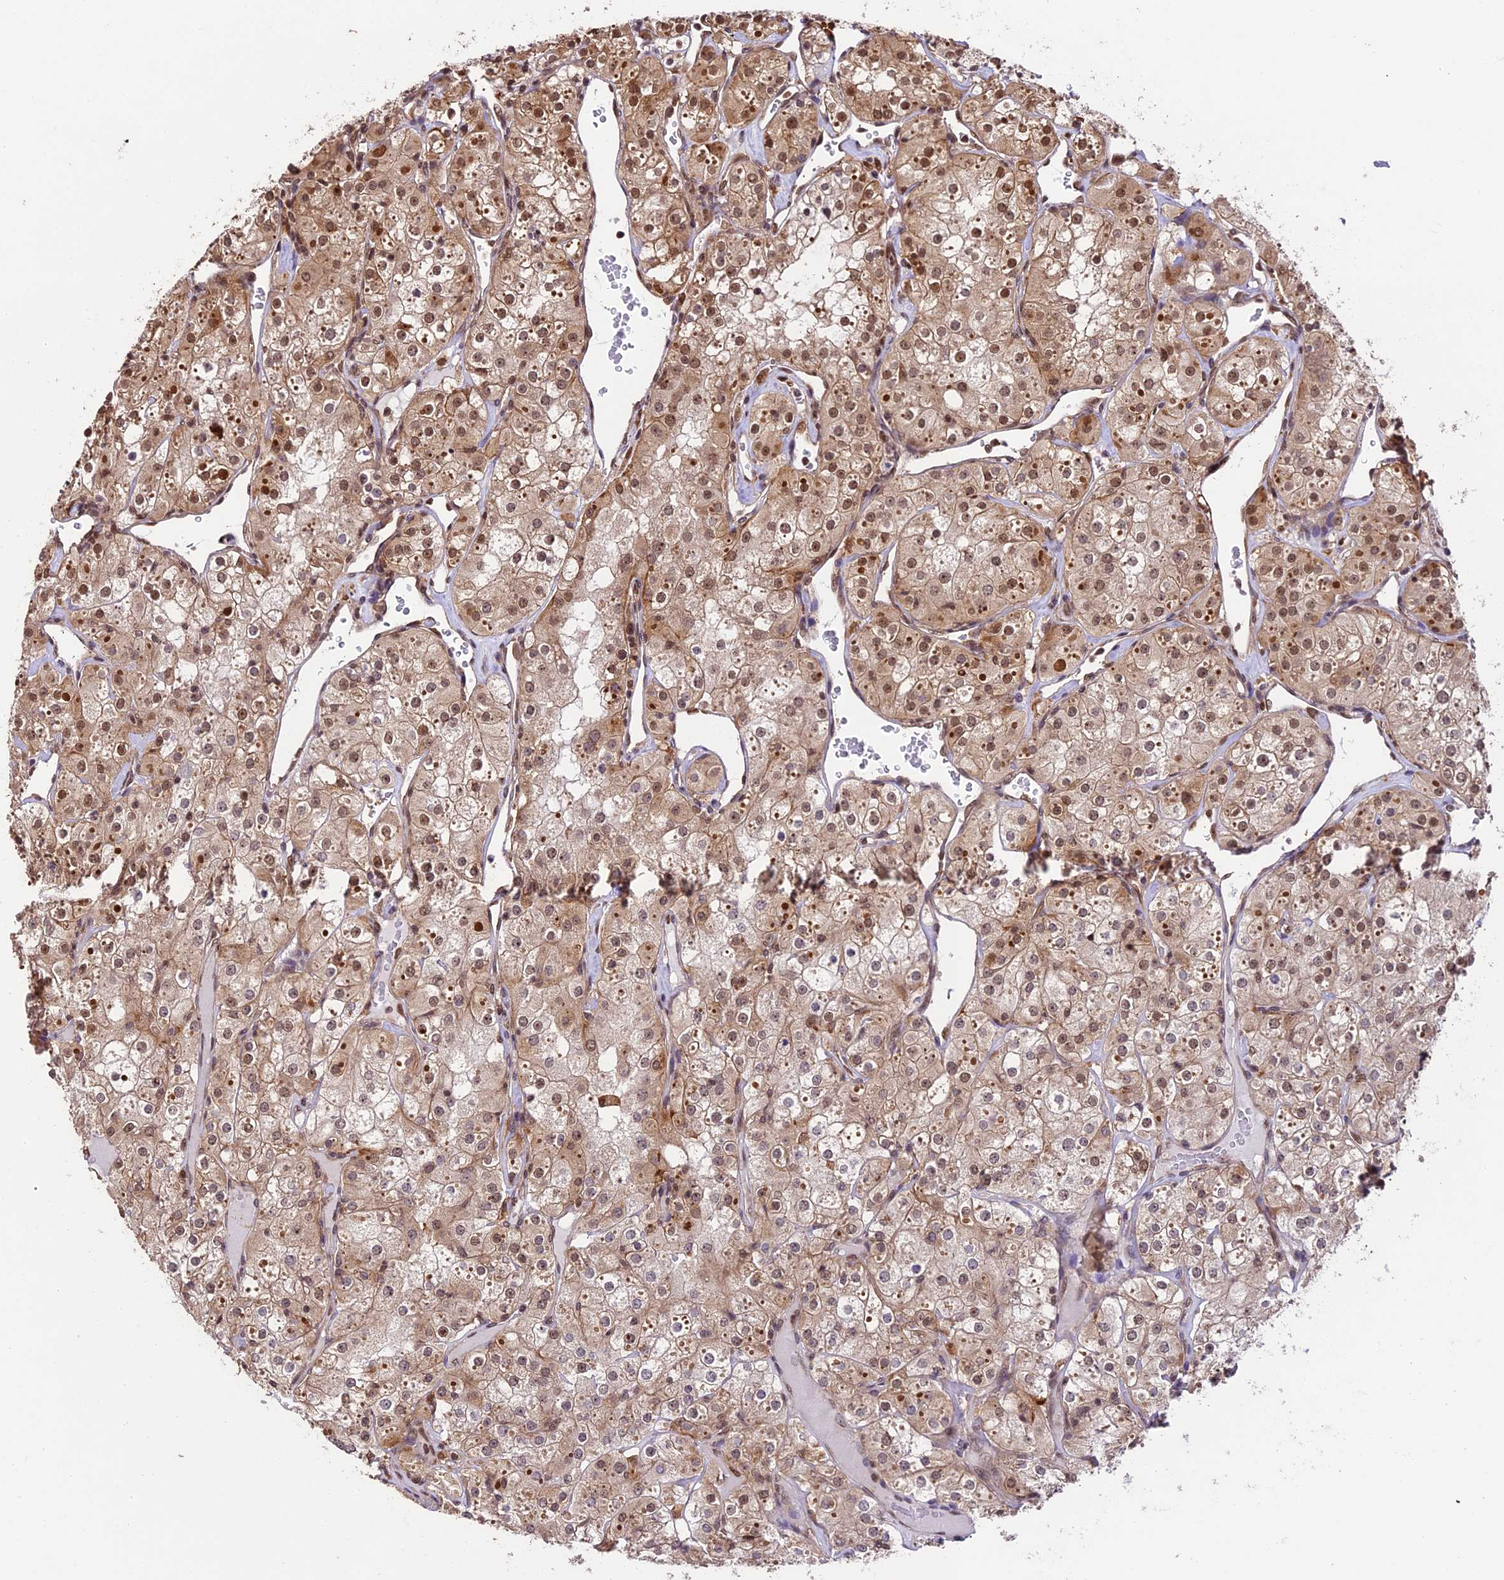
{"staining": {"intensity": "moderate", "quantity": "25%-75%", "location": "cytoplasmic/membranous,nuclear"}, "tissue": "renal cancer", "cell_type": "Tumor cells", "image_type": "cancer", "snomed": [{"axis": "morphology", "description": "Adenocarcinoma, NOS"}, {"axis": "topography", "description": "Kidney"}], "caption": "A high-resolution micrograph shows IHC staining of renal adenocarcinoma, which shows moderate cytoplasmic/membranous and nuclear positivity in approximately 25%-75% of tumor cells.", "gene": "TRIM22", "patient": {"sex": "male", "age": 77}}